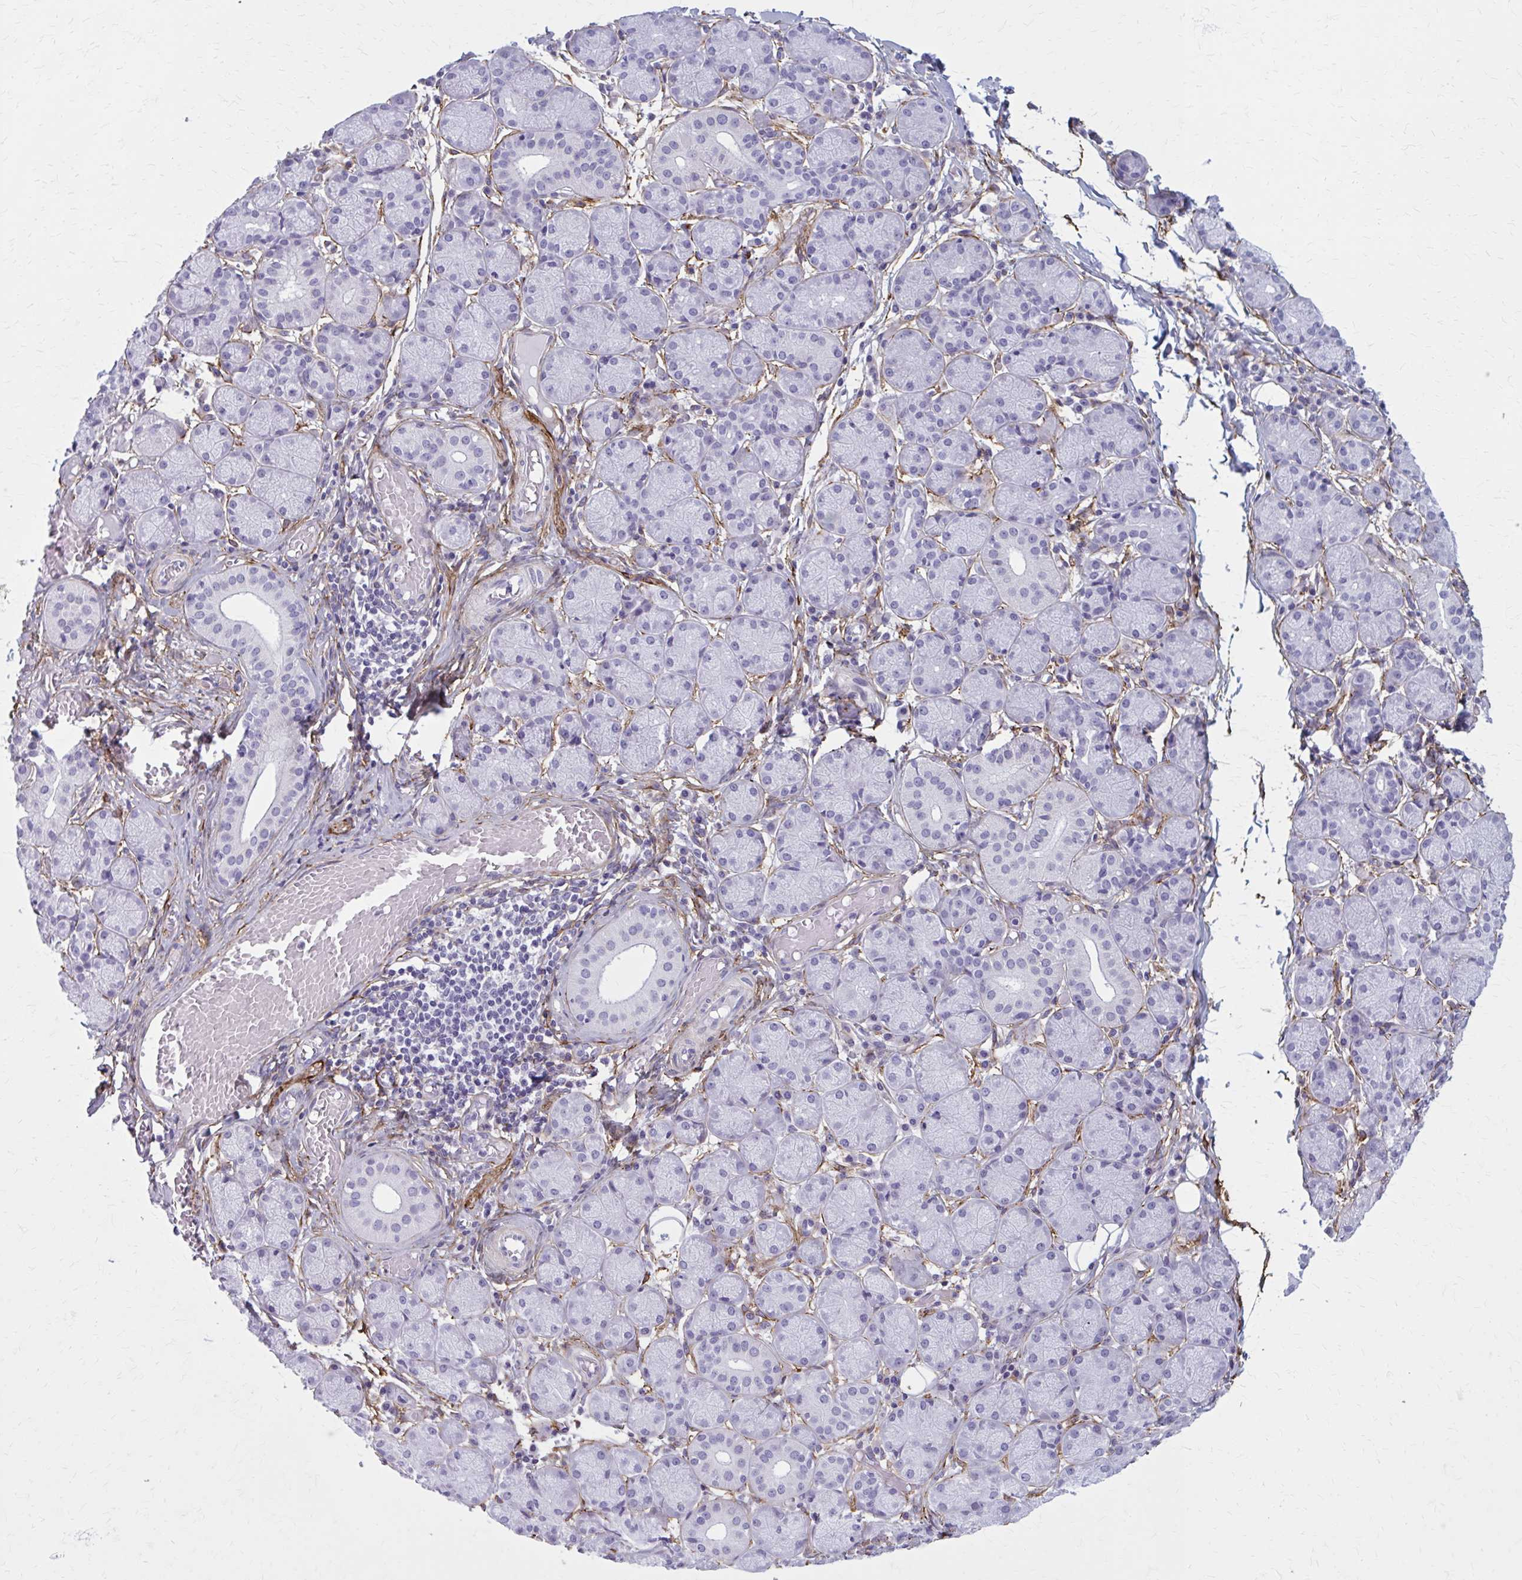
{"staining": {"intensity": "negative", "quantity": "none", "location": "none"}, "tissue": "salivary gland", "cell_type": "Glandular cells", "image_type": "normal", "snomed": [{"axis": "morphology", "description": "Normal tissue, NOS"}, {"axis": "topography", "description": "Salivary gland"}], "caption": "The micrograph demonstrates no staining of glandular cells in unremarkable salivary gland. Brightfield microscopy of immunohistochemistry stained with DAB (3,3'-diaminobenzidine) (brown) and hematoxylin (blue), captured at high magnification.", "gene": "AKAP12", "patient": {"sex": "female", "age": 24}}